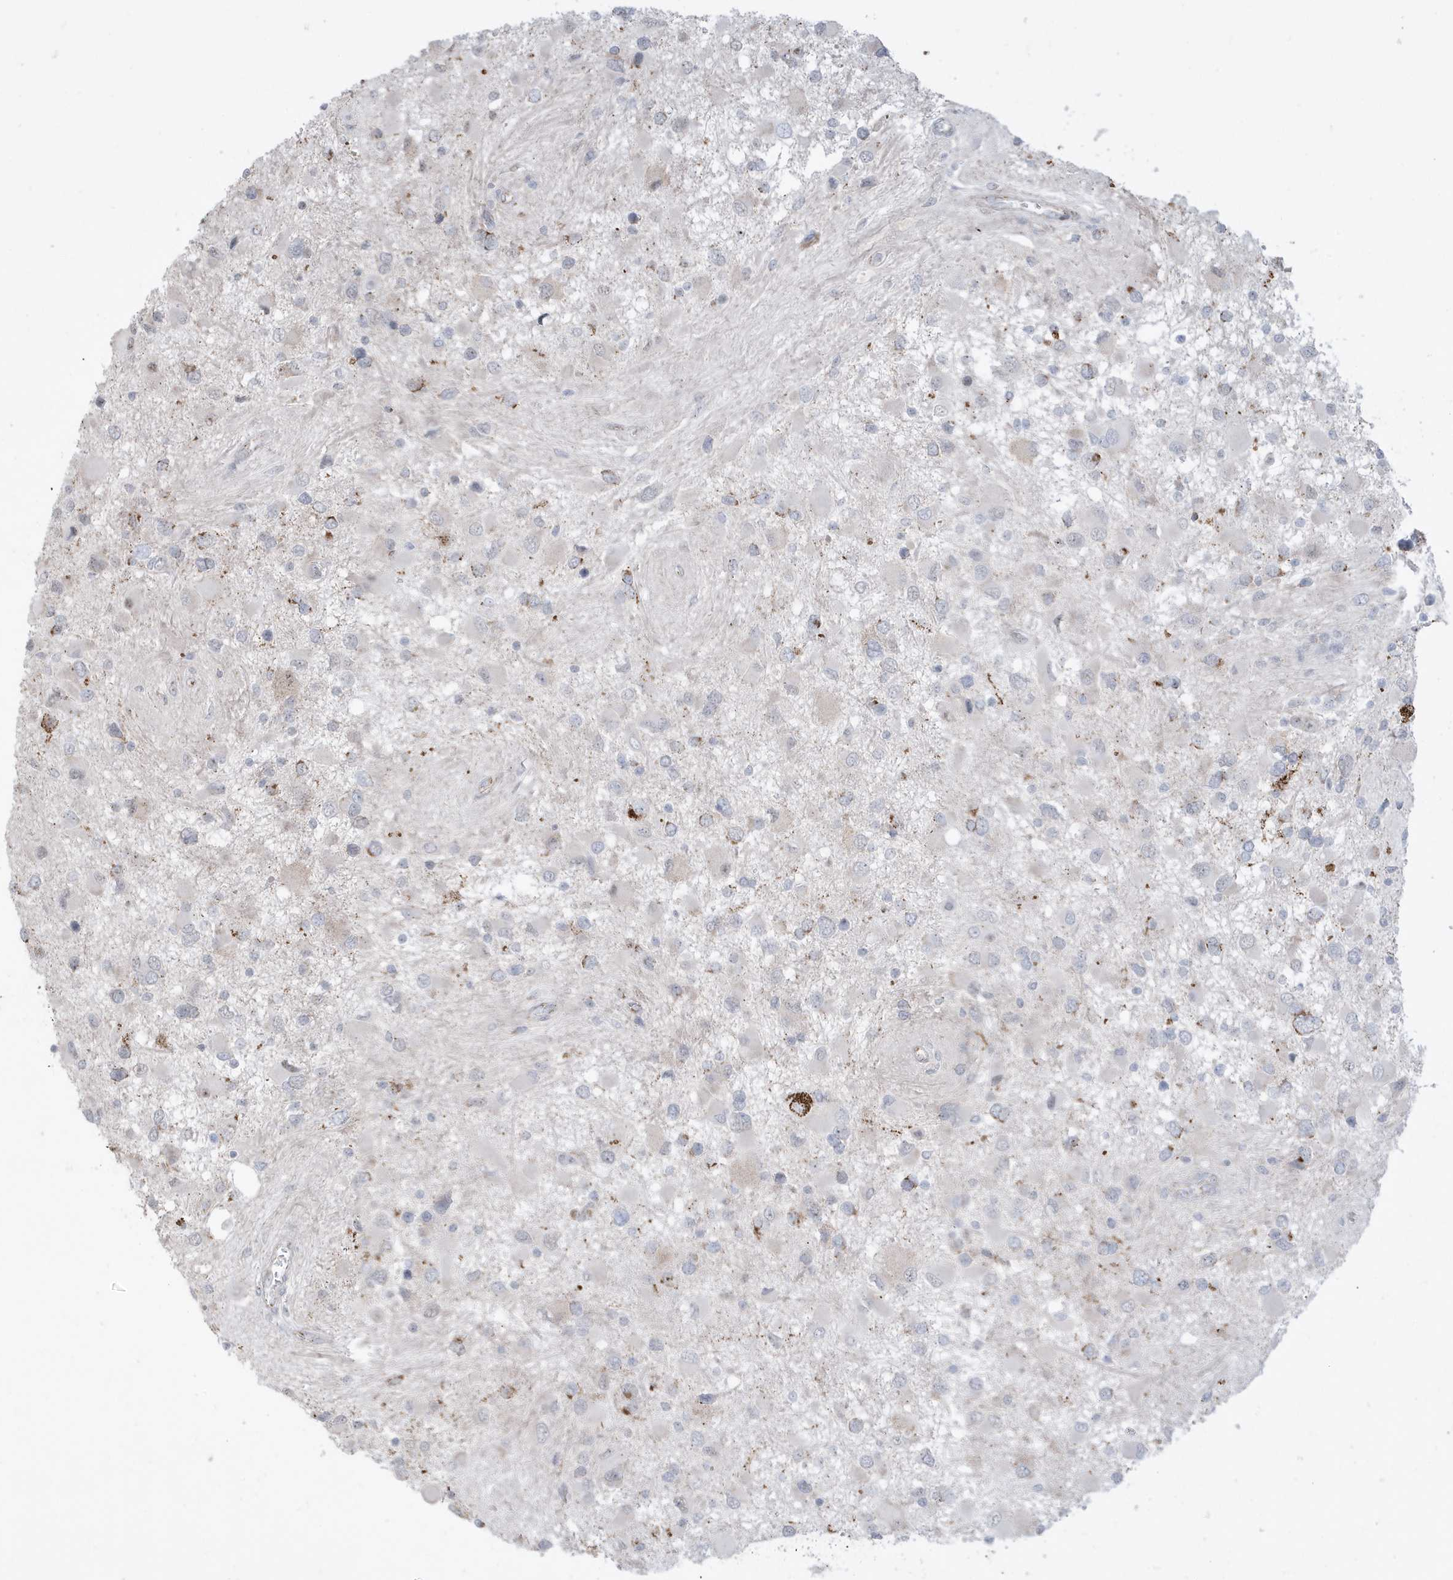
{"staining": {"intensity": "moderate", "quantity": "<25%", "location": "cytoplasmic/membranous"}, "tissue": "glioma", "cell_type": "Tumor cells", "image_type": "cancer", "snomed": [{"axis": "morphology", "description": "Glioma, malignant, High grade"}, {"axis": "topography", "description": "Brain"}], "caption": "Immunohistochemical staining of human malignant high-grade glioma displays low levels of moderate cytoplasmic/membranous protein expression in approximately <25% of tumor cells. (DAB IHC with brightfield microscopy, high magnification).", "gene": "FNDC1", "patient": {"sex": "male", "age": 53}}